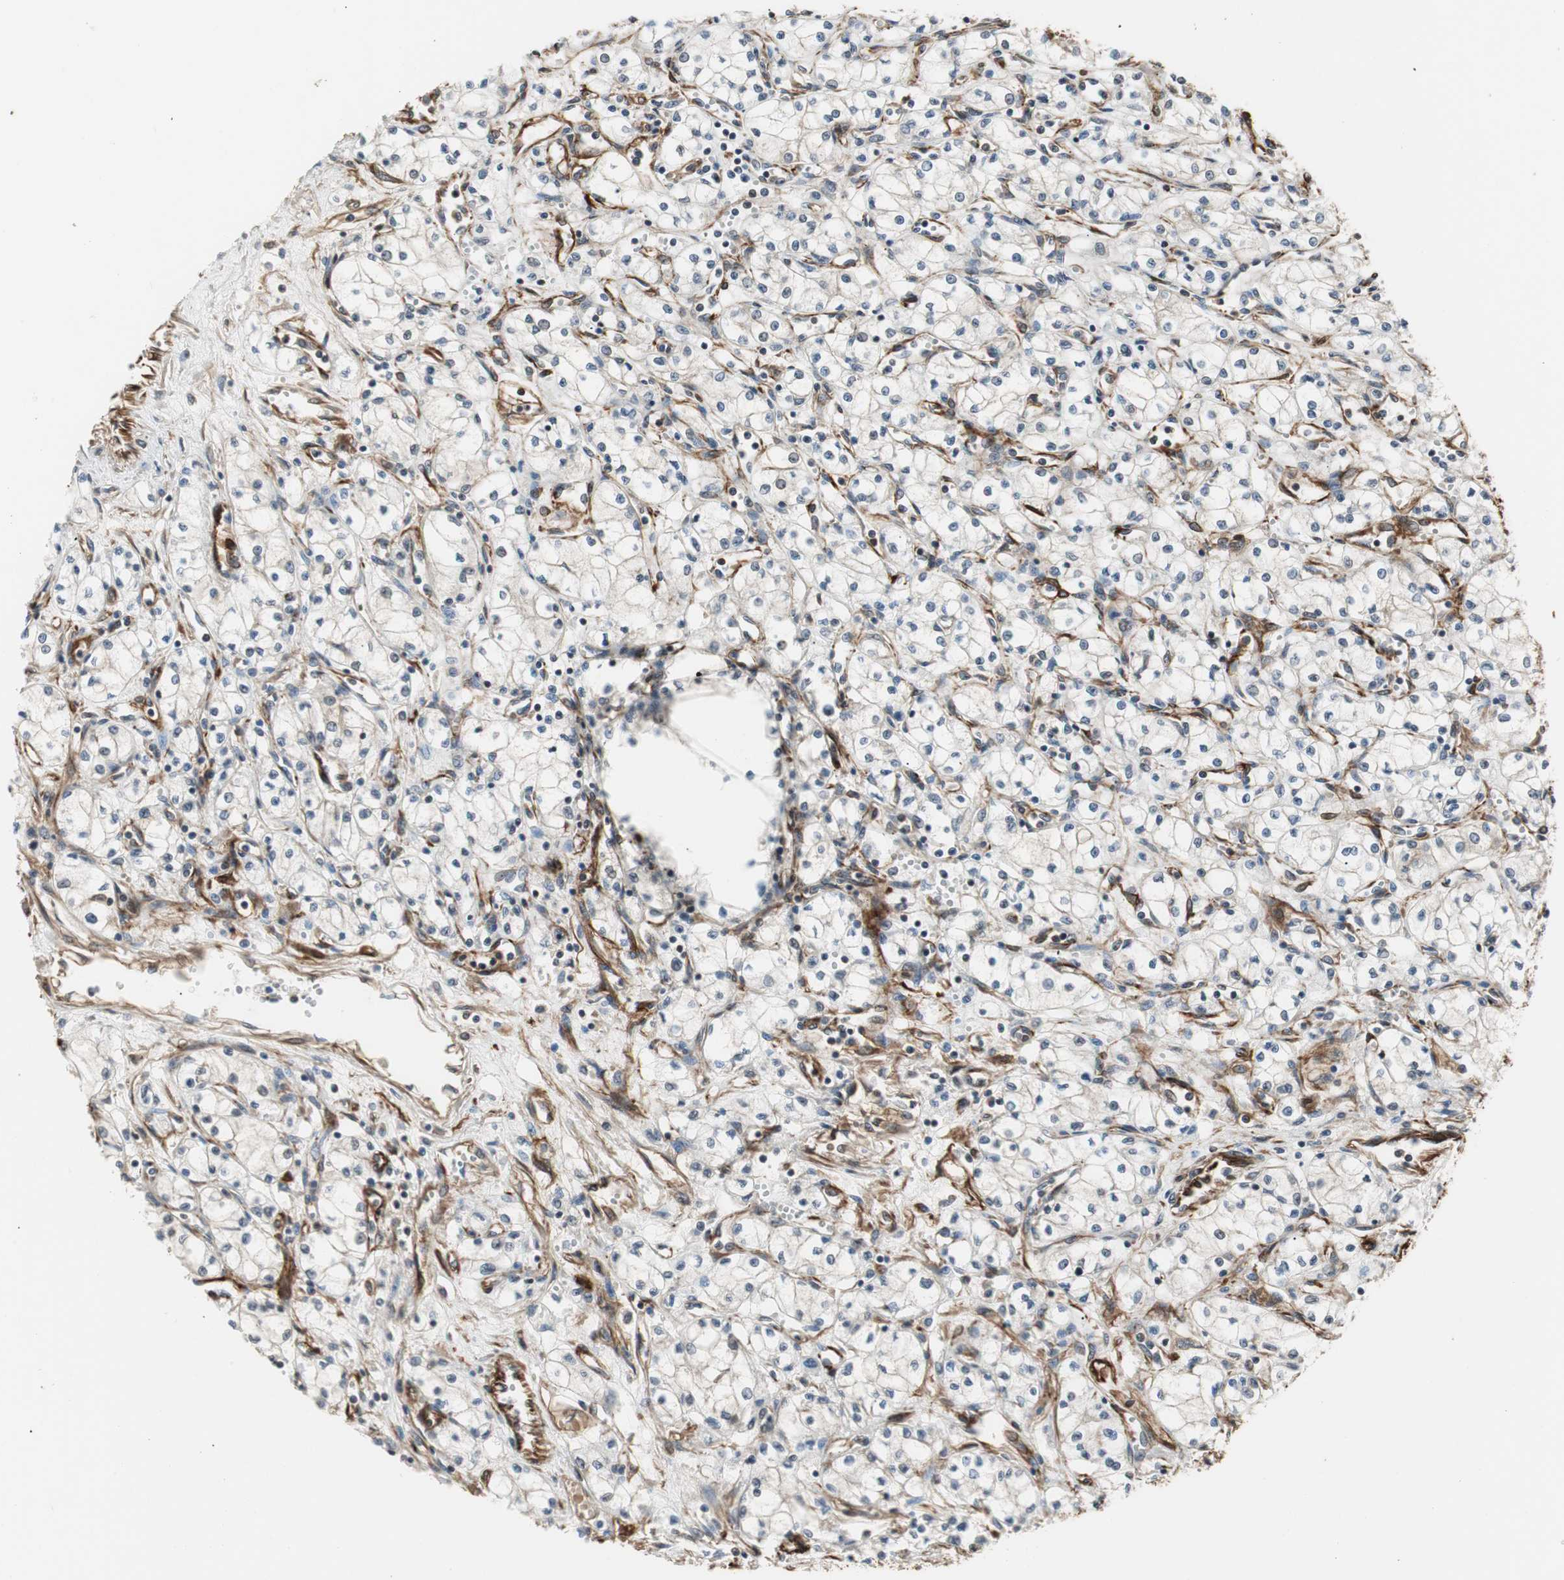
{"staining": {"intensity": "negative", "quantity": "none", "location": "none"}, "tissue": "renal cancer", "cell_type": "Tumor cells", "image_type": "cancer", "snomed": [{"axis": "morphology", "description": "Normal tissue, NOS"}, {"axis": "morphology", "description": "Adenocarcinoma, NOS"}, {"axis": "topography", "description": "Kidney"}], "caption": "IHC micrograph of human renal cancer stained for a protein (brown), which shows no positivity in tumor cells.", "gene": "PTPN11", "patient": {"sex": "male", "age": 59}}